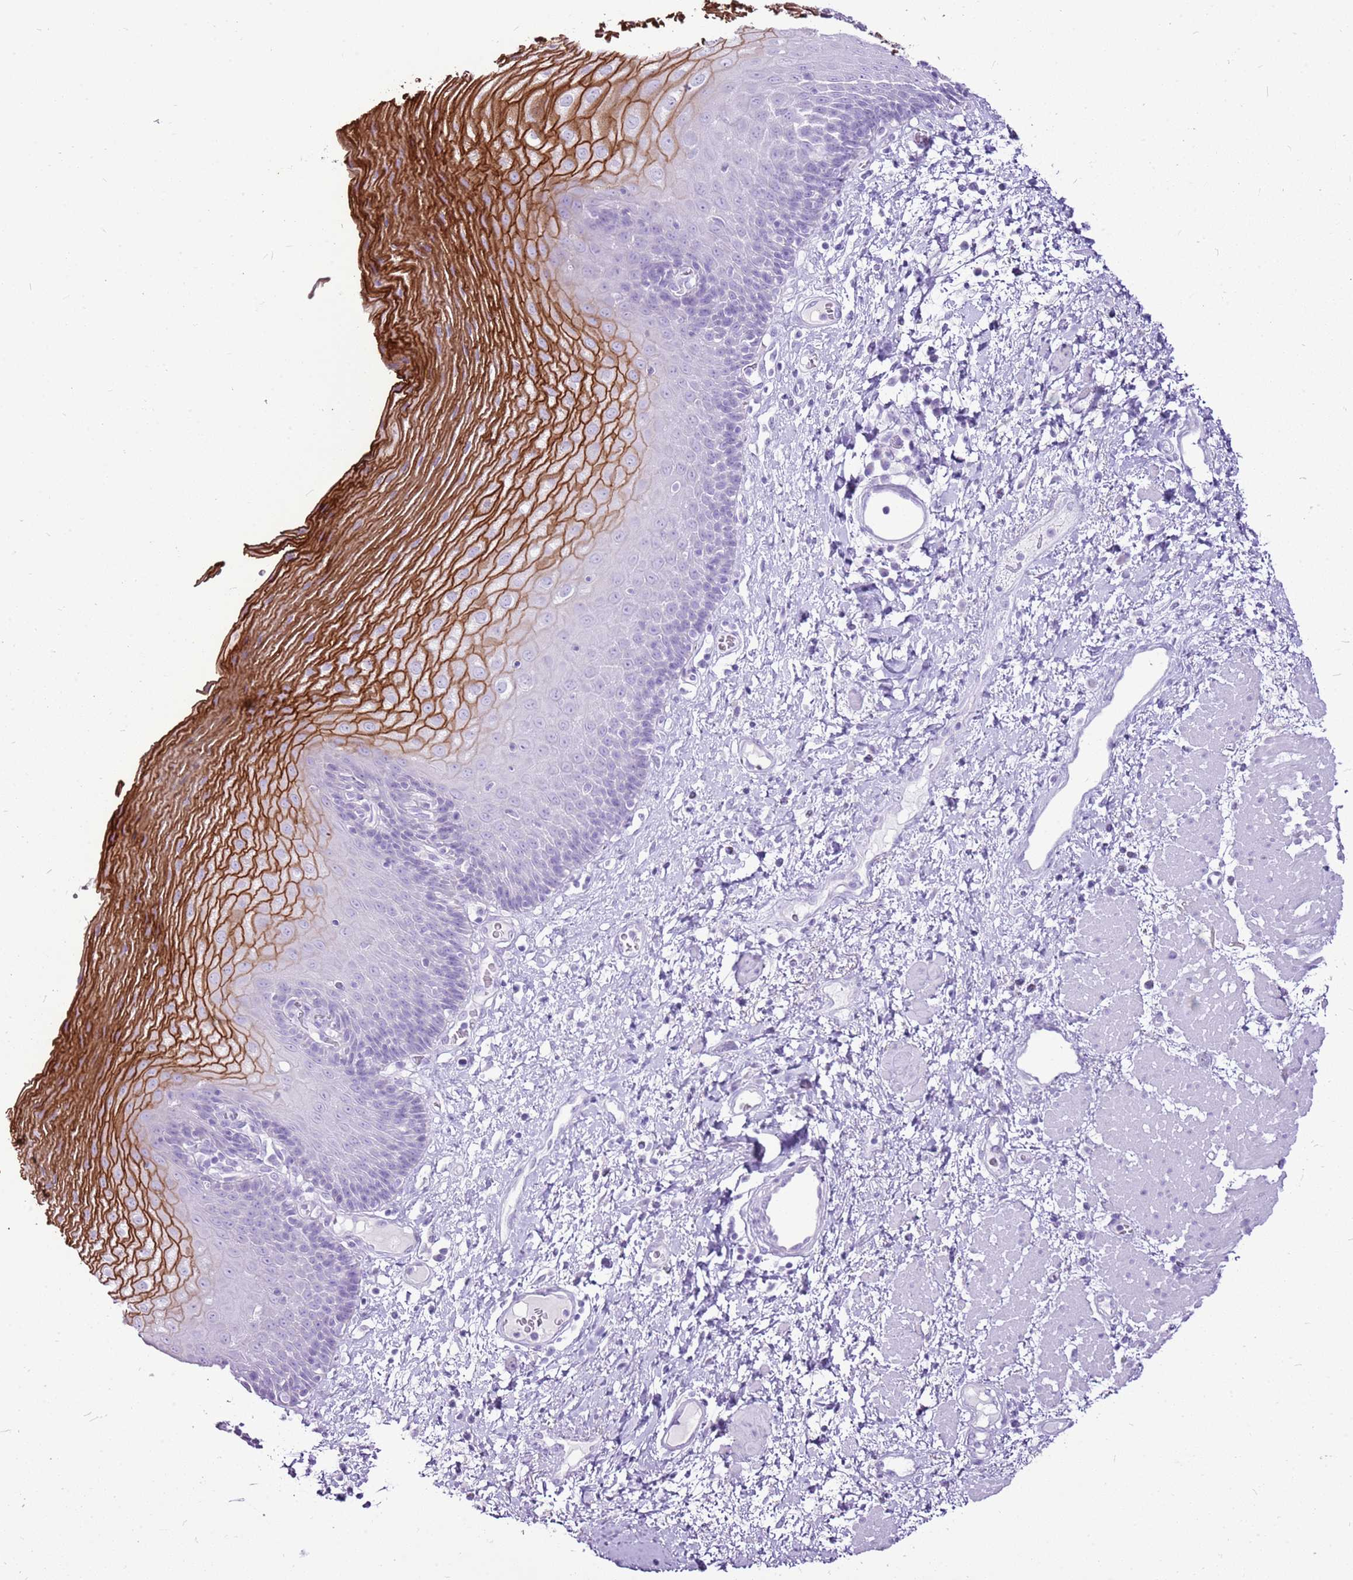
{"staining": {"intensity": "strong", "quantity": "25%-75%", "location": "cytoplasmic/membranous"}, "tissue": "esophagus", "cell_type": "Squamous epithelial cells", "image_type": "normal", "snomed": [{"axis": "morphology", "description": "Normal tissue, NOS"}, {"axis": "morphology", "description": "Adenocarcinoma, NOS"}, {"axis": "topography", "description": "Esophagus"}], "caption": "Immunohistochemistry histopathology image of benign esophagus: human esophagus stained using immunohistochemistry shows high levels of strong protein expression localized specifically in the cytoplasmic/membranous of squamous epithelial cells, appearing as a cytoplasmic/membranous brown color.", "gene": "CNFN", "patient": {"sex": "male", "age": 62}}